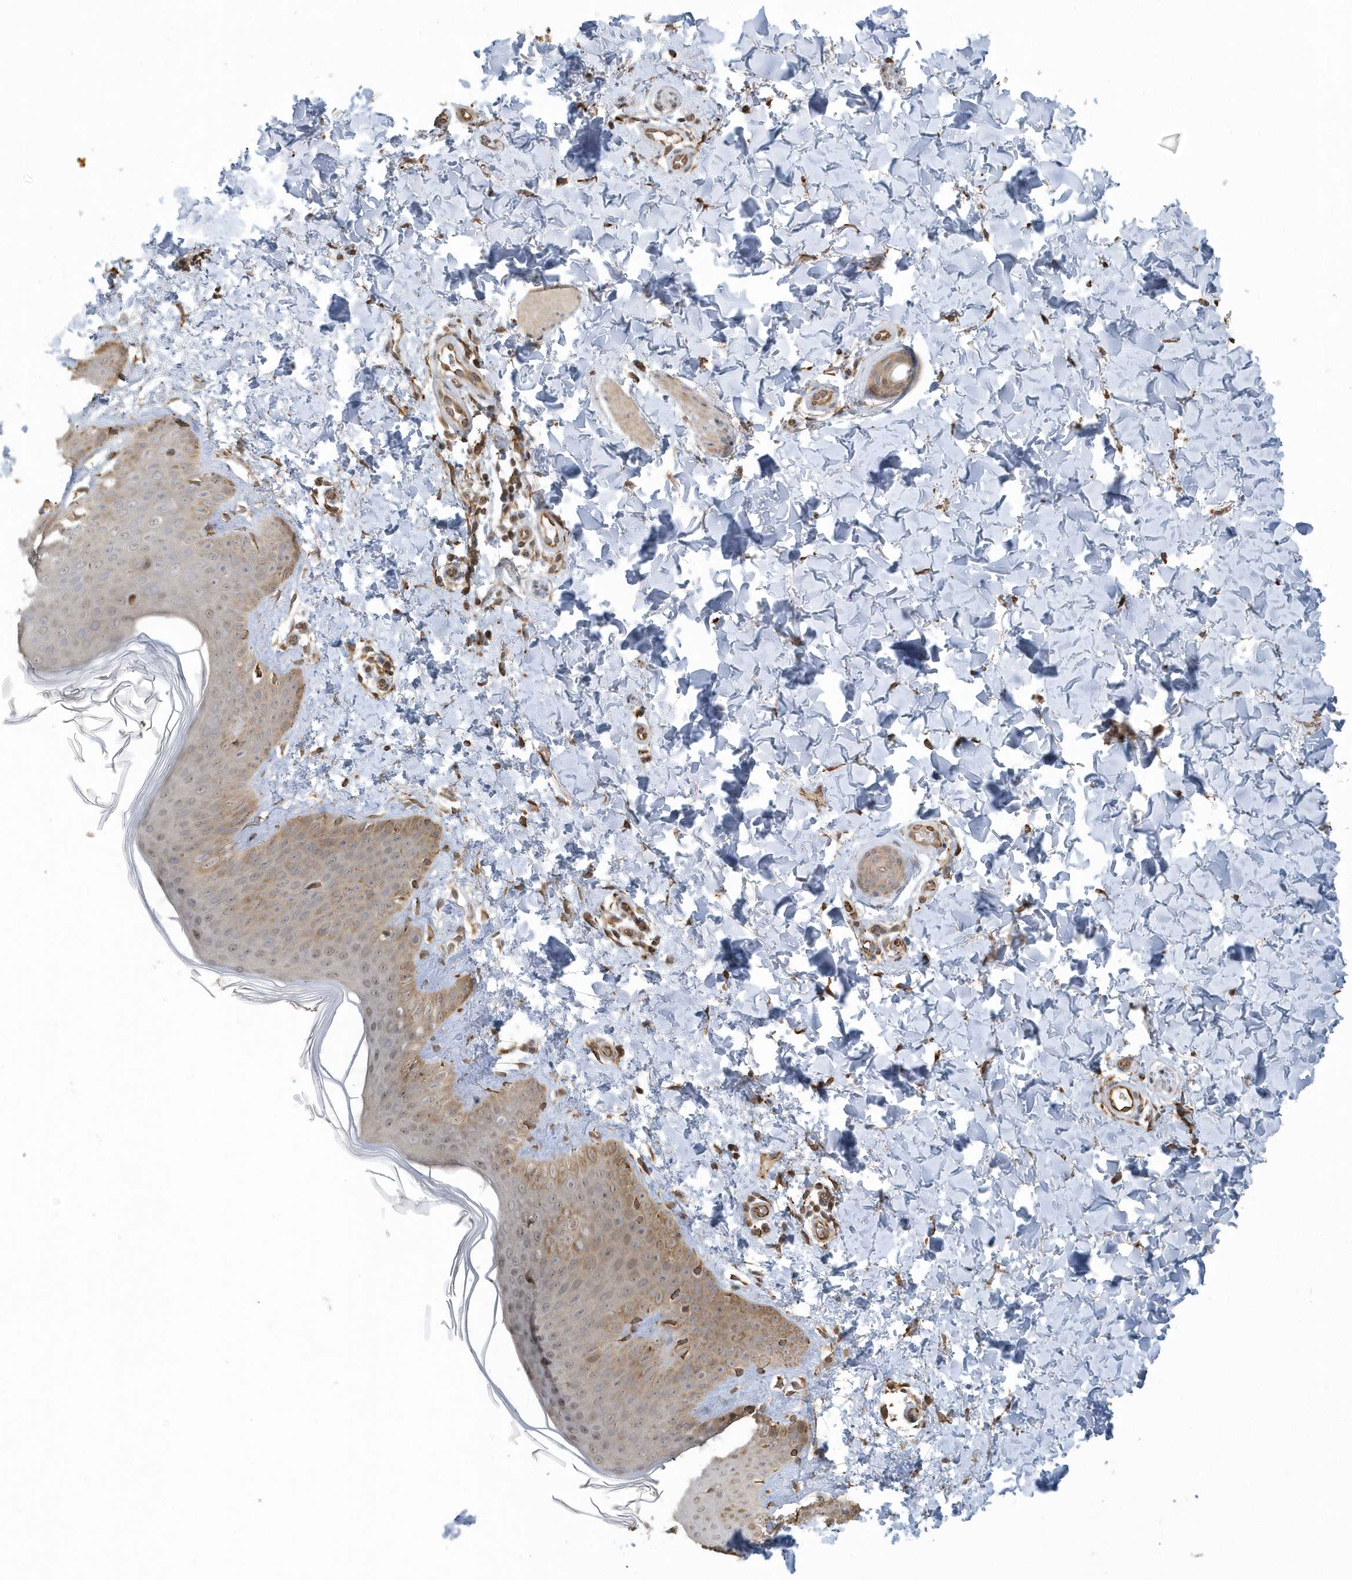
{"staining": {"intensity": "moderate", "quantity": ">75%", "location": "cytoplasmic/membranous"}, "tissue": "skin", "cell_type": "Fibroblasts", "image_type": "normal", "snomed": [{"axis": "morphology", "description": "Normal tissue, NOS"}, {"axis": "topography", "description": "Skin"}], "caption": "This micrograph exhibits immunohistochemistry staining of unremarkable human skin, with medium moderate cytoplasmic/membranous staining in approximately >75% of fibroblasts.", "gene": "THG1L", "patient": {"sex": "male", "age": 36}}